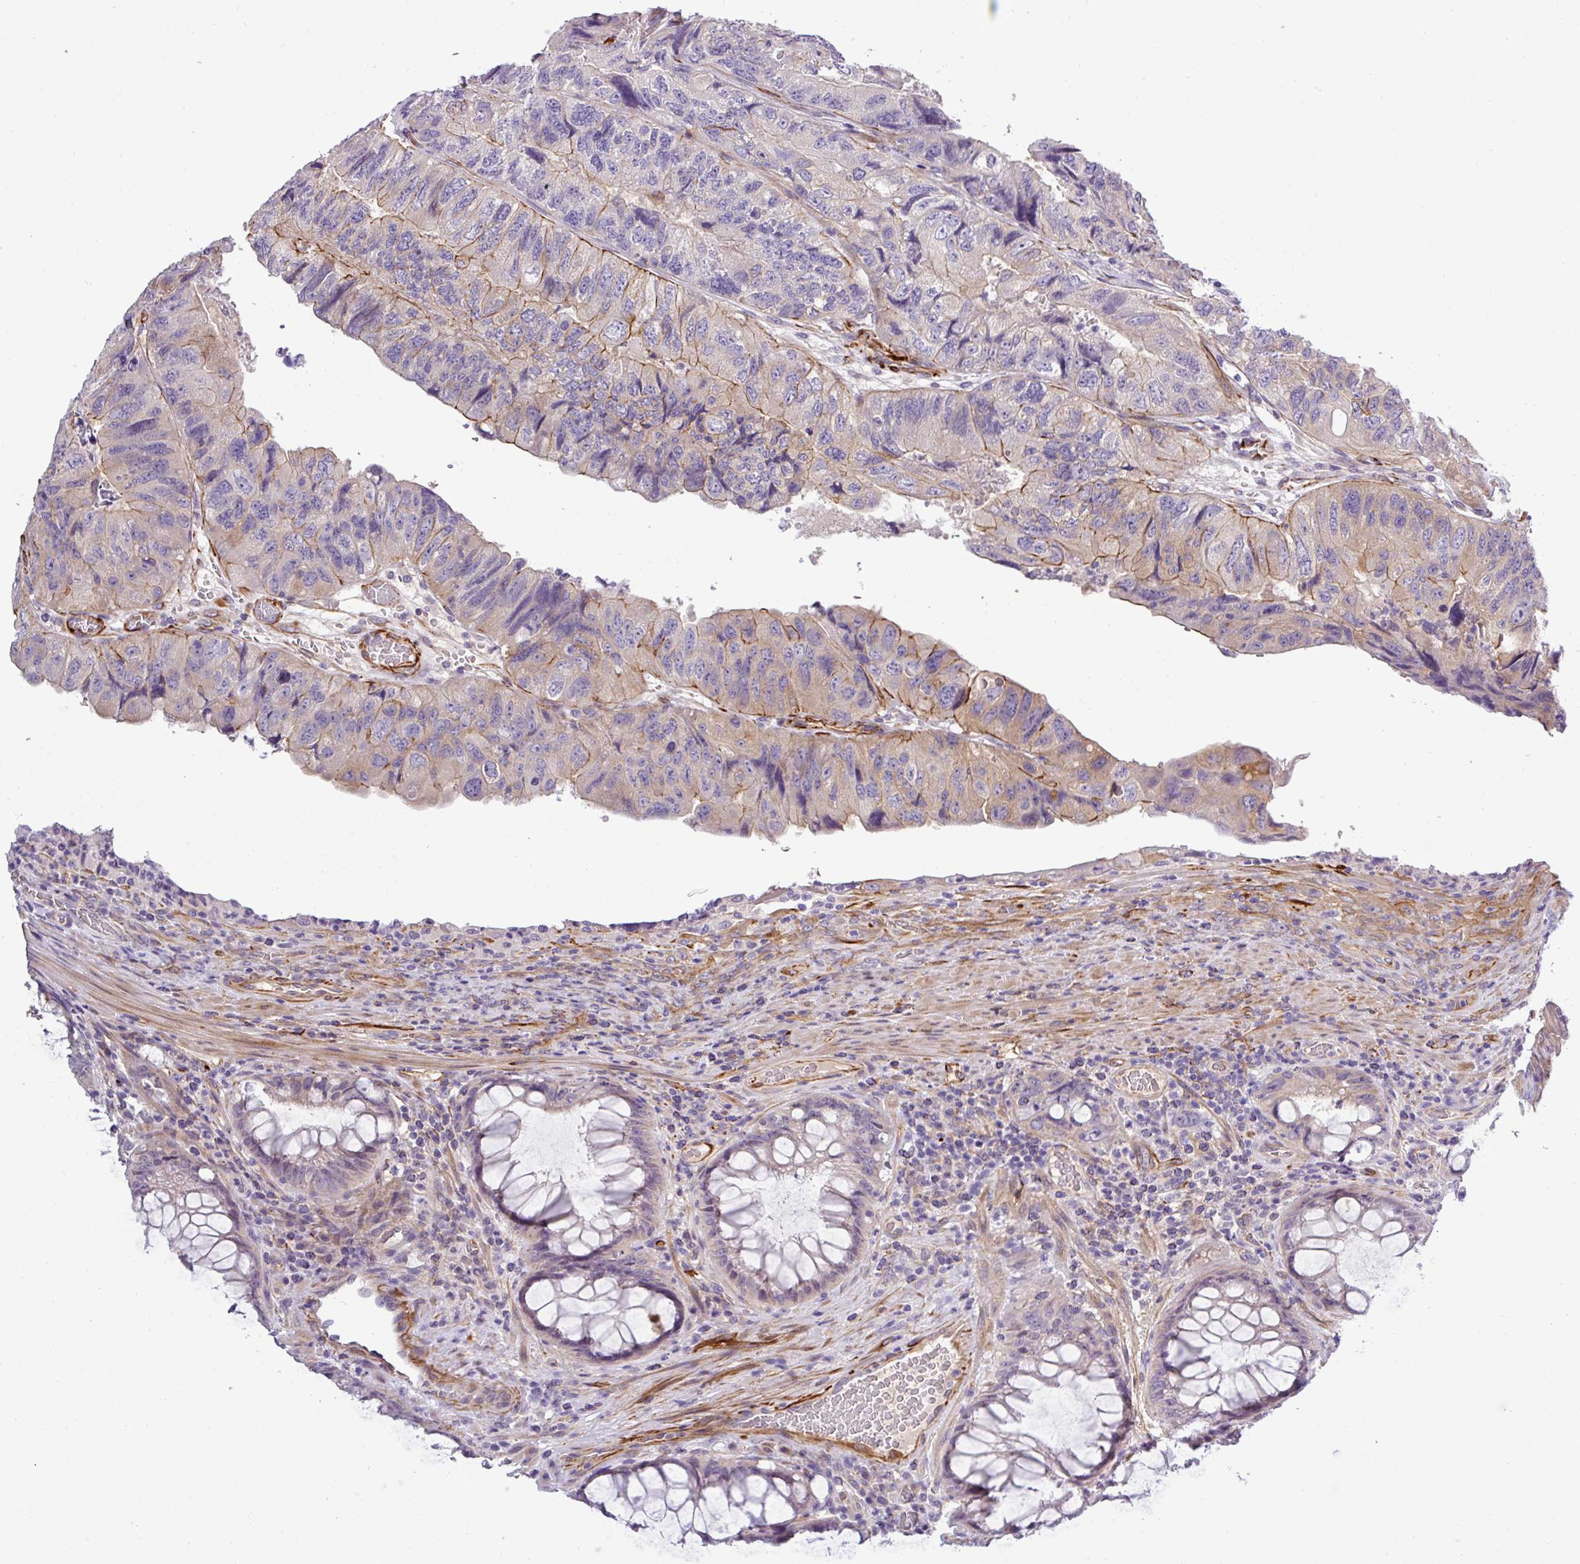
{"staining": {"intensity": "moderate", "quantity": "<25%", "location": "cytoplasmic/membranous"}, "tissue": "colorectal cancer", "cell_type": "Tumor cells", "image_type": "cancer", "snomed": [{"axis": "morphology", "description": "Adenocarcinoma, NOS"}, {"axis": "topography", "description": "Rectum"}], "caption": "Brown immunohistochemical staining in human adenocarcinoma (colorectal) displays moderate cytoplasmic/membranous expression in approximately <25% of tumor cells.", "gene": "PARD6A", "patient": {"sex": "male", "age": 63}}